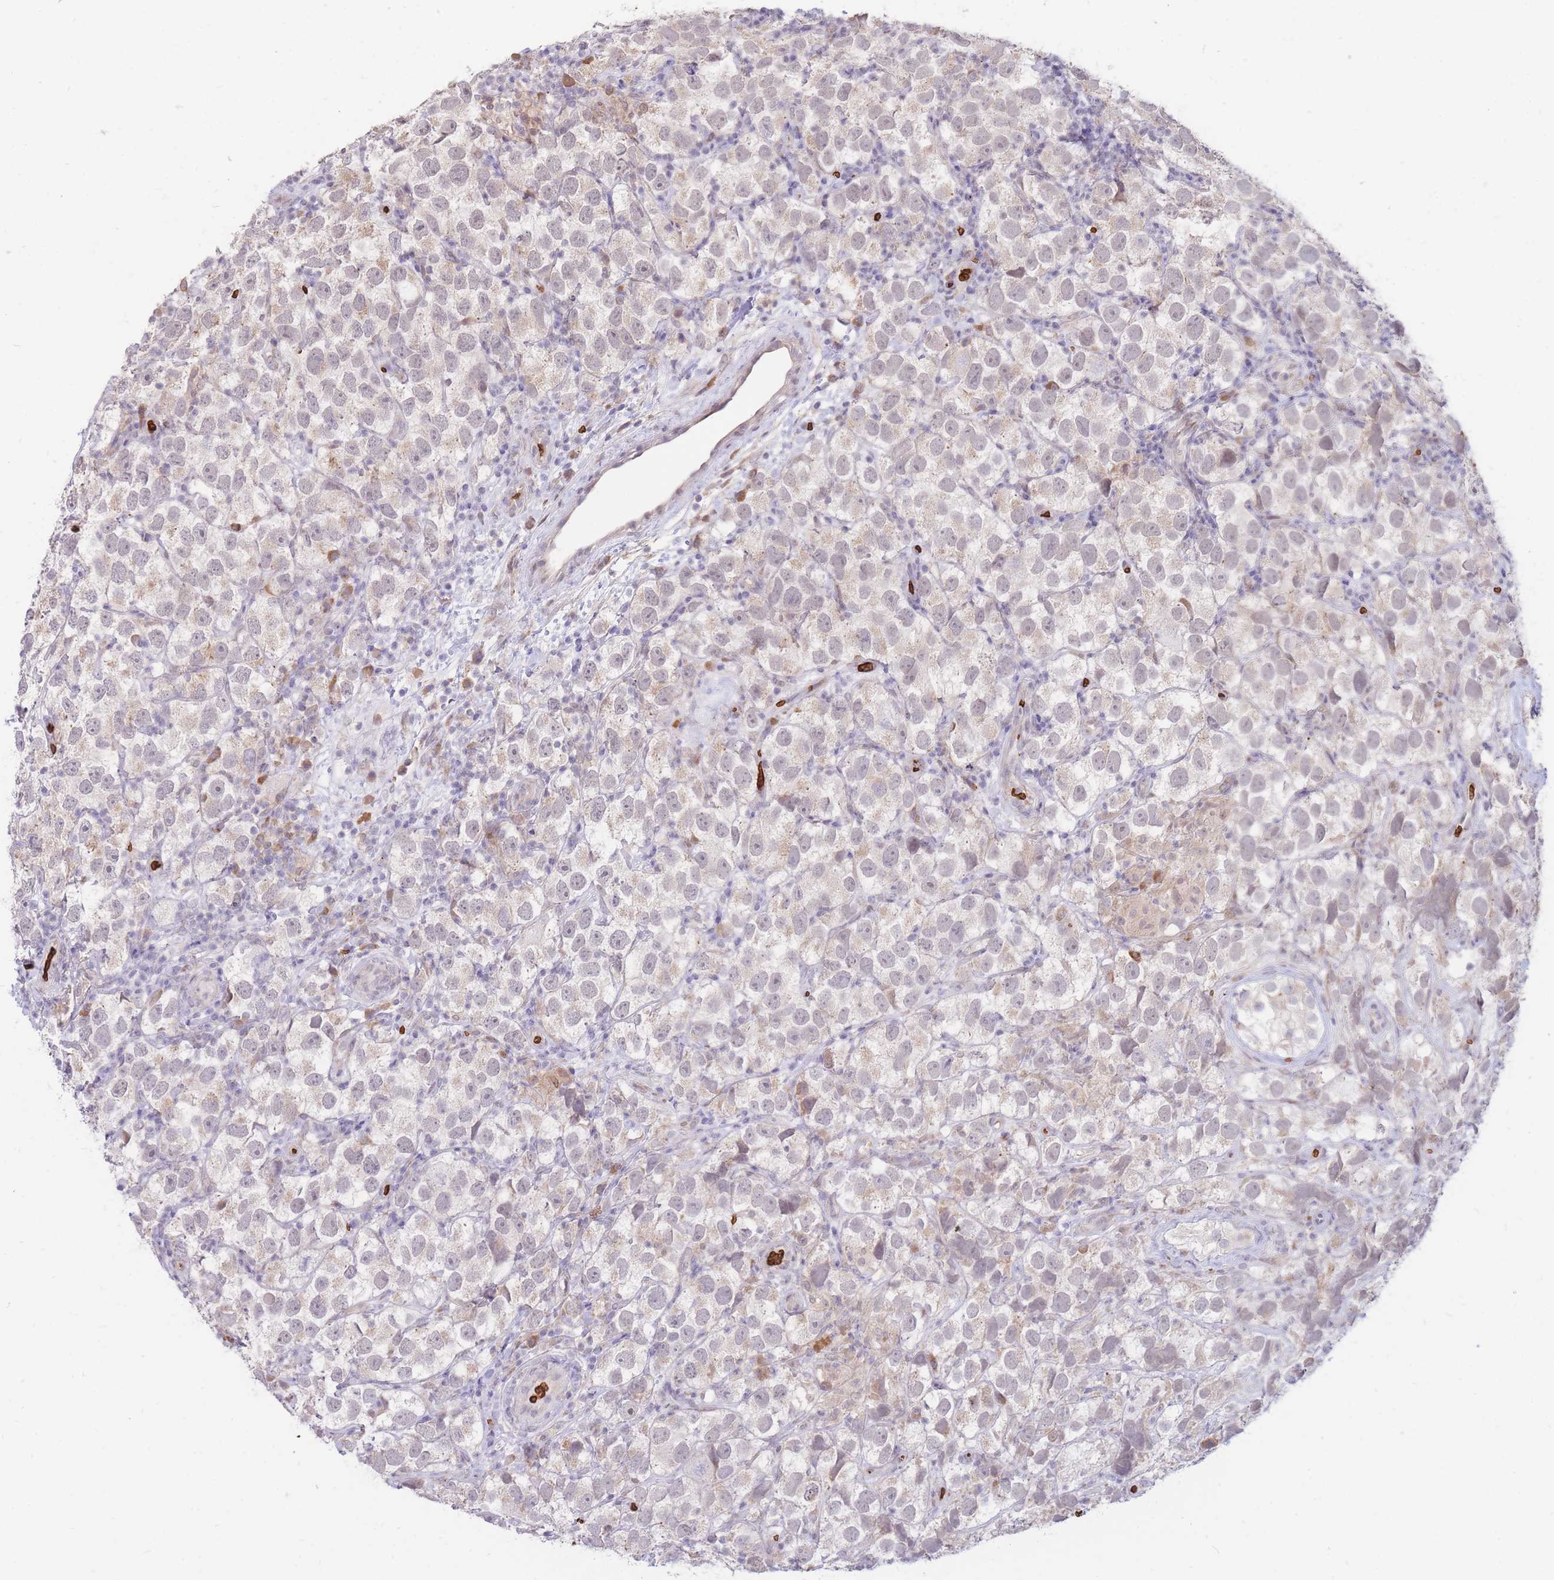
{"staining": {"intensity": "negative", "quantity": "none", "location": "none"}, "tissue": "testis cancer", "cell_type": "Tumor cells", "image_type": "cancer", "snomed": [{"axis": "morphology", "description": "Seminoma, NOS"}, {"axis": "topography", "description": "Testis"}], "caption": "Tumor cells show no significant protein staining in seminoma (testis). Brightfield microscopy of immunohistochemistry stained with DAB (brown) and hematoxylin (blue), captured at high magnification.", "gene": "ATP10D", "patient": {"sex": "male", "age": 26}}